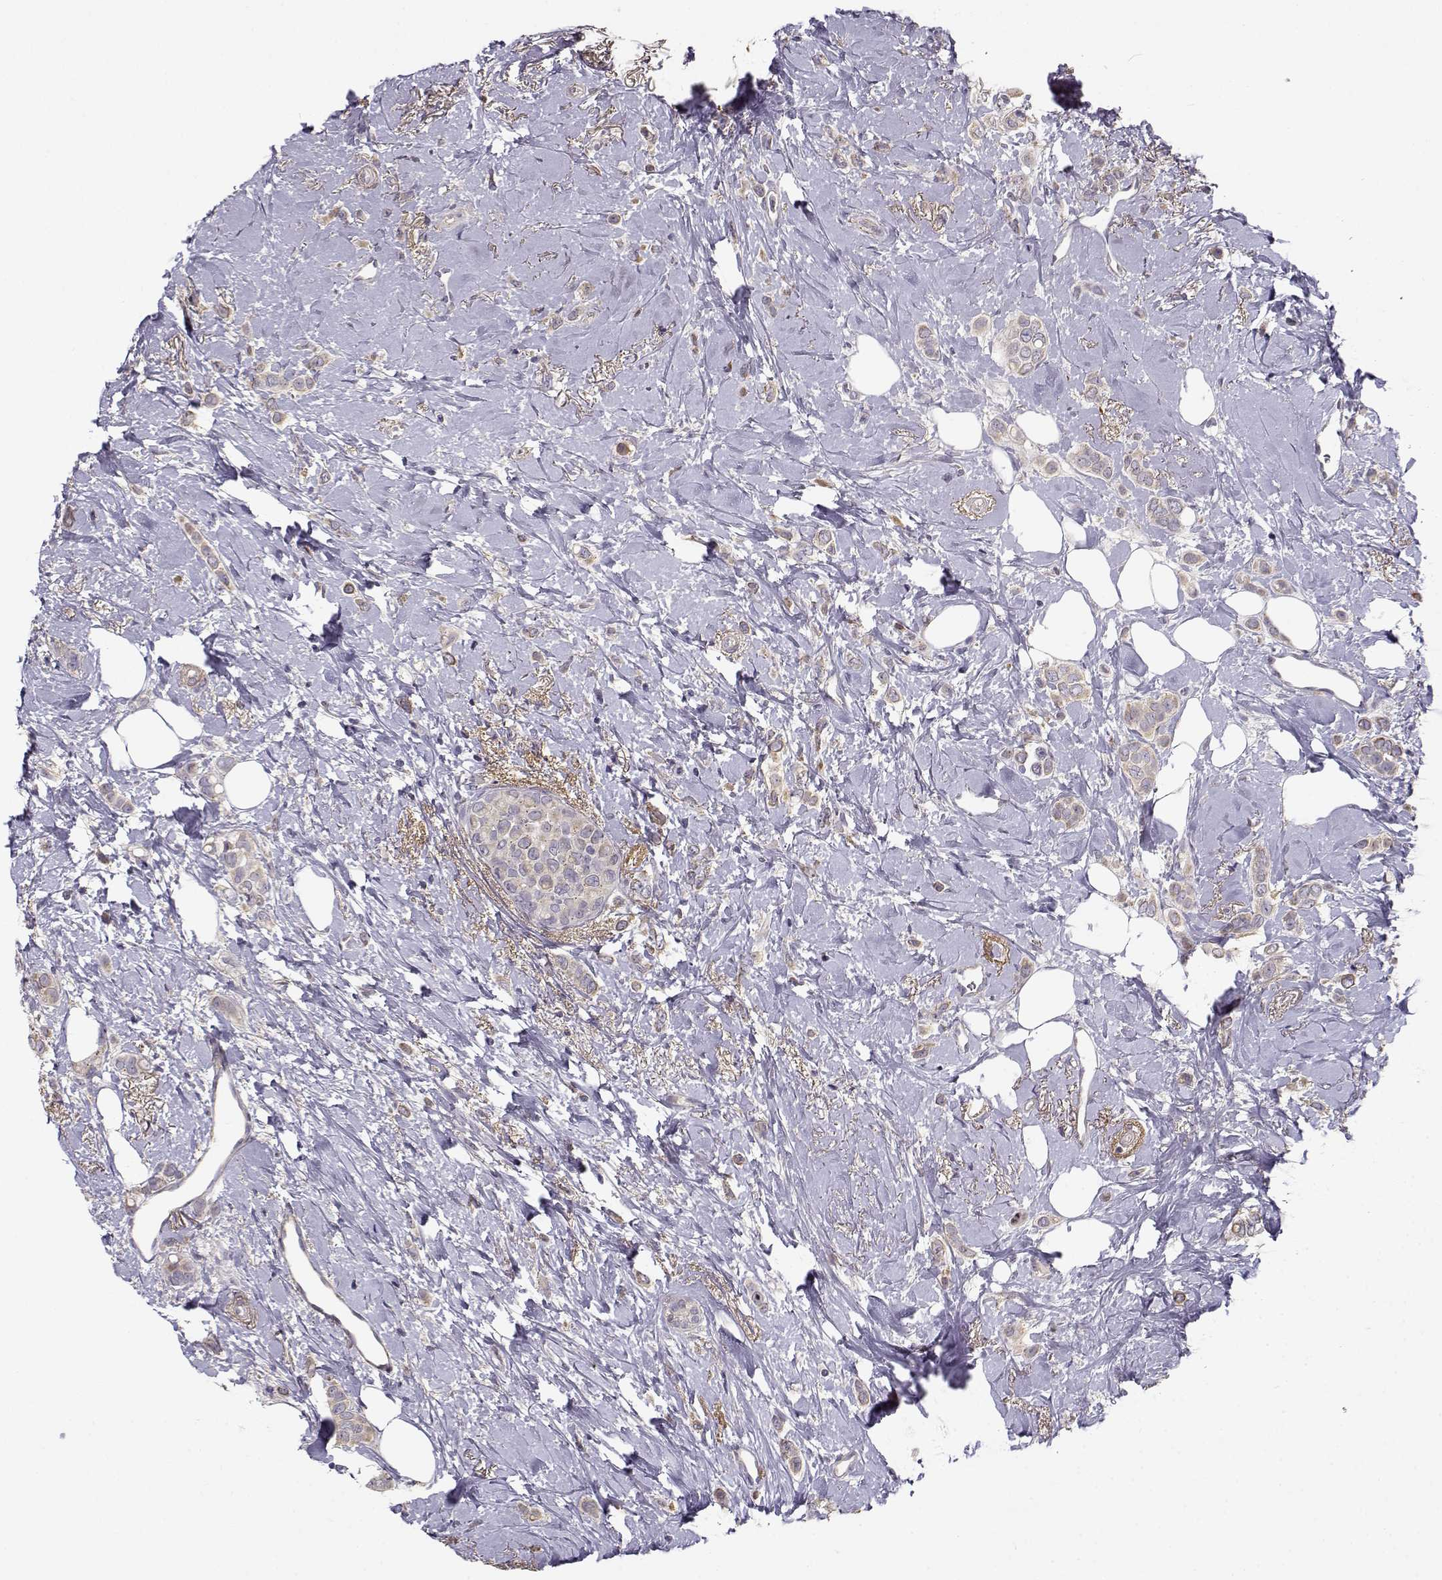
{"staining": {"intensity": "weak", "quantity": "<25%", "location": "cytoplasmic/membranous"}, "tissue": "breast cancer", "cell_type": "Tumor cells", "image_type": "cancer", "snomed": [{"axis": "morphology", "description": "Lobular carcinoma"}, {"axis": "topography", "description": "Breast"}], "caption": "Tumor cells are negative for protein expression in human lobular carcinoma (breast).", "gene": "TMEM145", "patient": {"sex": "female", "age": 66}}